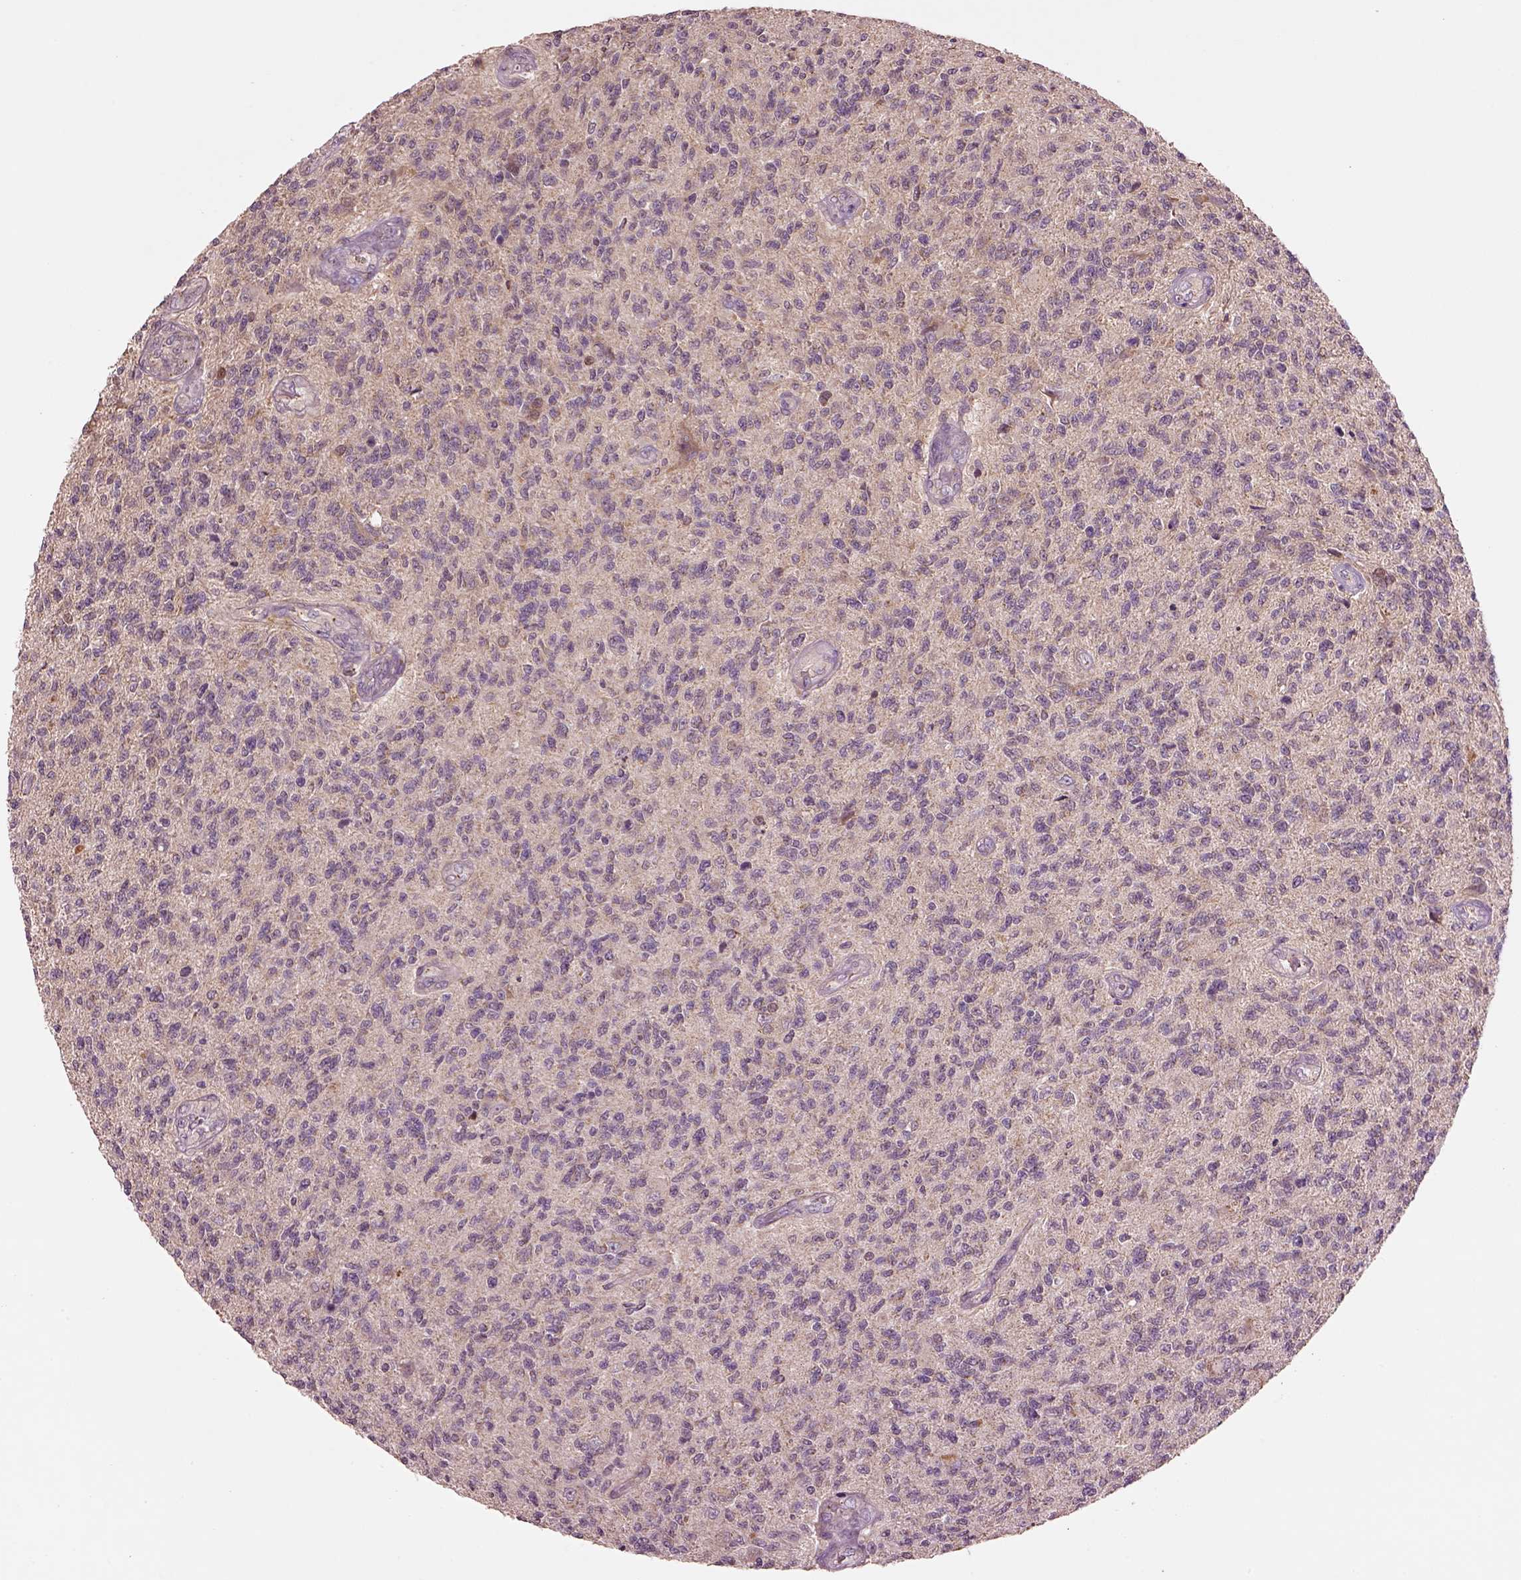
{"staining": {"intensity": "negative", "quantity": "none", "location": "none"}, "tissue": "glioma", "cell_type": "Tumor cells", "image_type": "cancer", "snomed": [{"axis": "morphology", "description": "Glioma, malignant, High grade"}, {"axis": "topography", "description": "Brain"}], "caption": "Glioma was stained to show a protein in brown. There is no significant expression in tumor cells.", "gene": "MTHFS", "patient": {"sex": "male", "age": 56}}